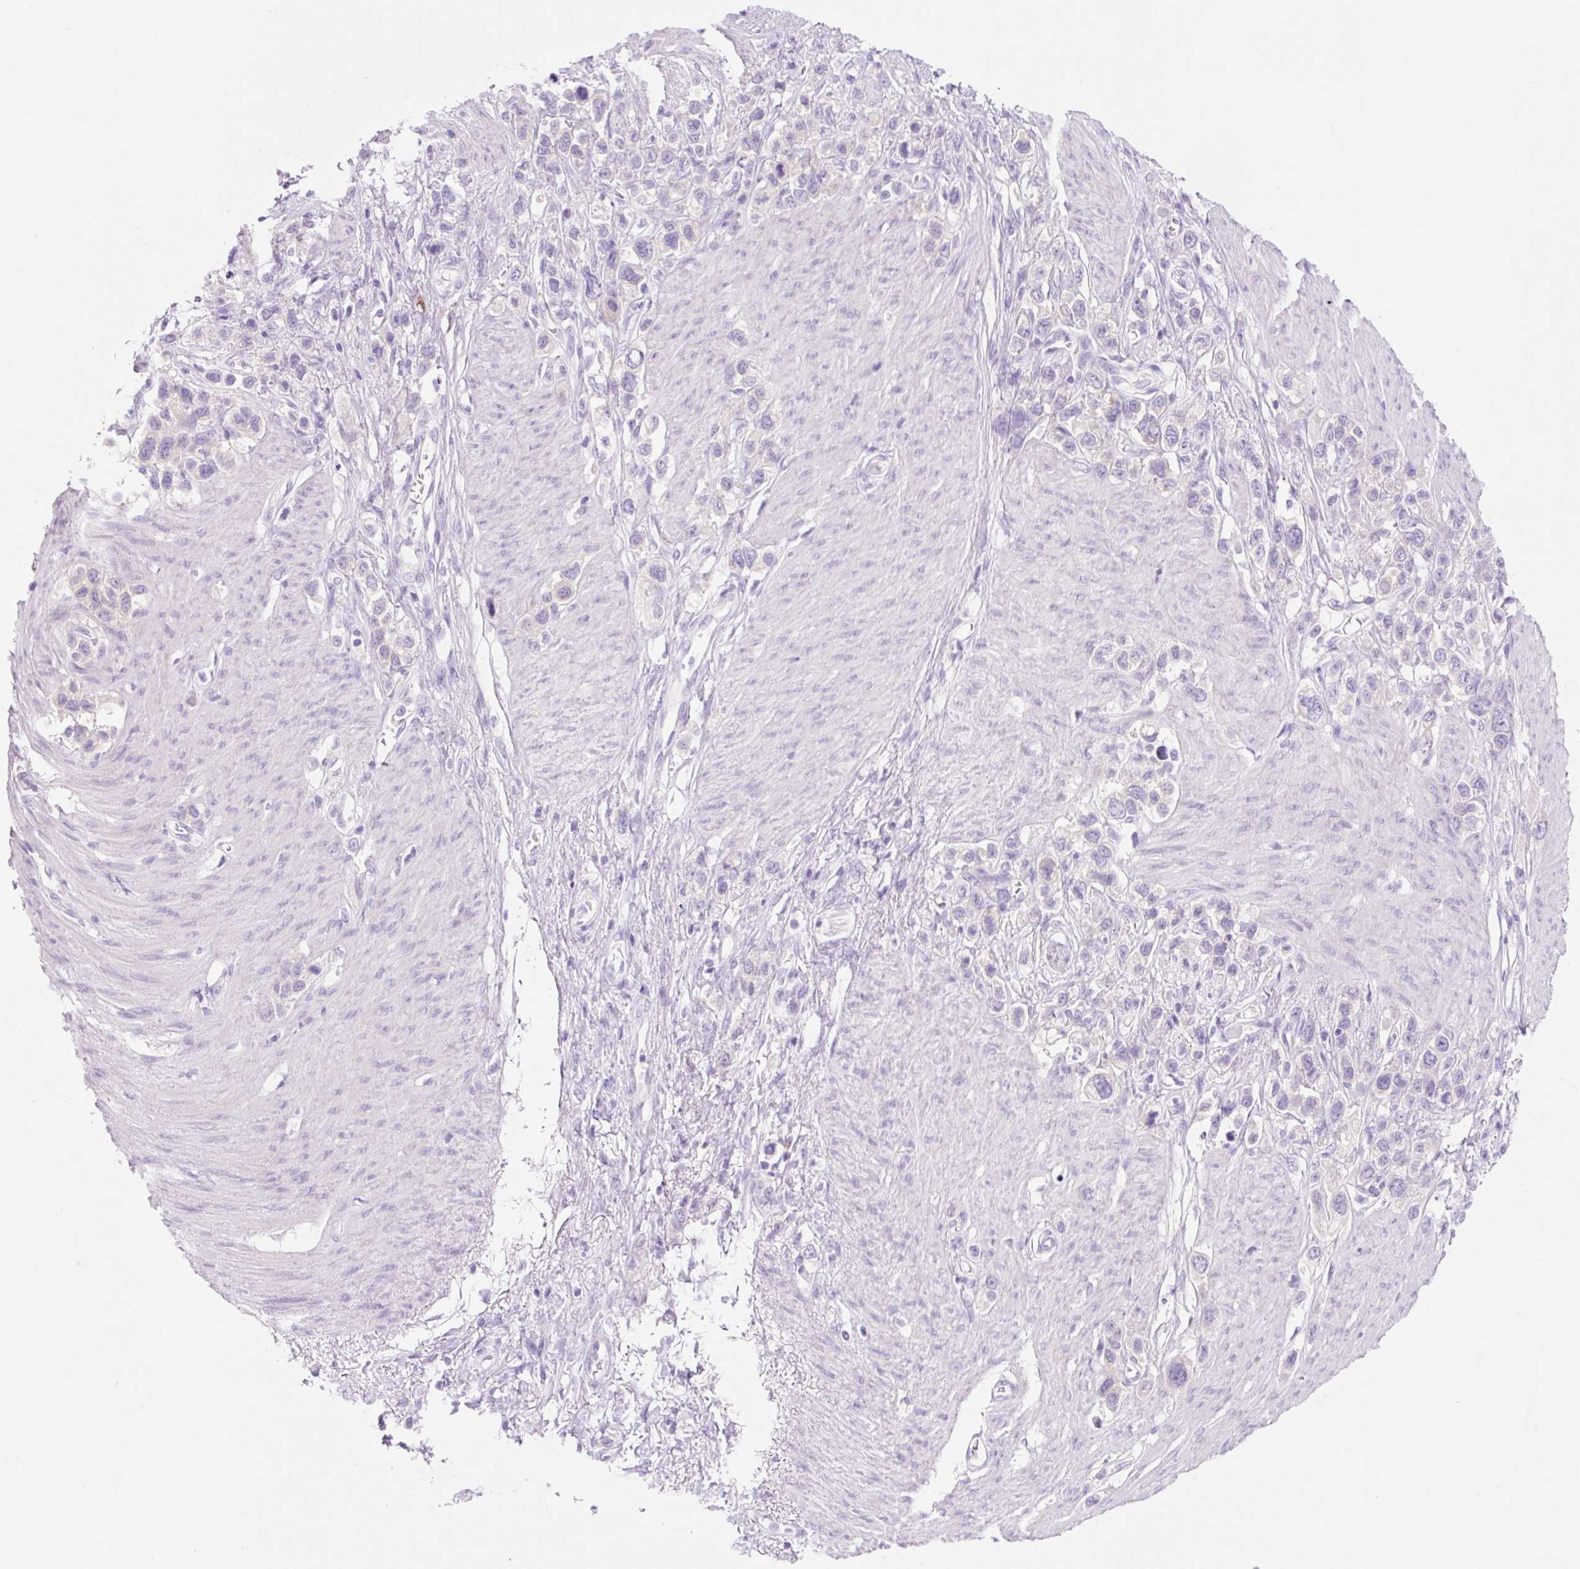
{"staining": {"intensity": "negative", "quantity": "none", "location": "none"}, "tissue": "stomach cancer", "cell_type": "Tumor cells", "image_type": "cancer", "snomed": [{"axis": "morphology", "description": "Adenocarcinoma, NOS"}, {"axis": "topography", "description": "Stomach"}], "caption": "Image shows no significant protein expression in tumor cells of adenocarcinoma (stomach).", "gene": "CELF6", "patient": {"sex": "female", "age": 65}}